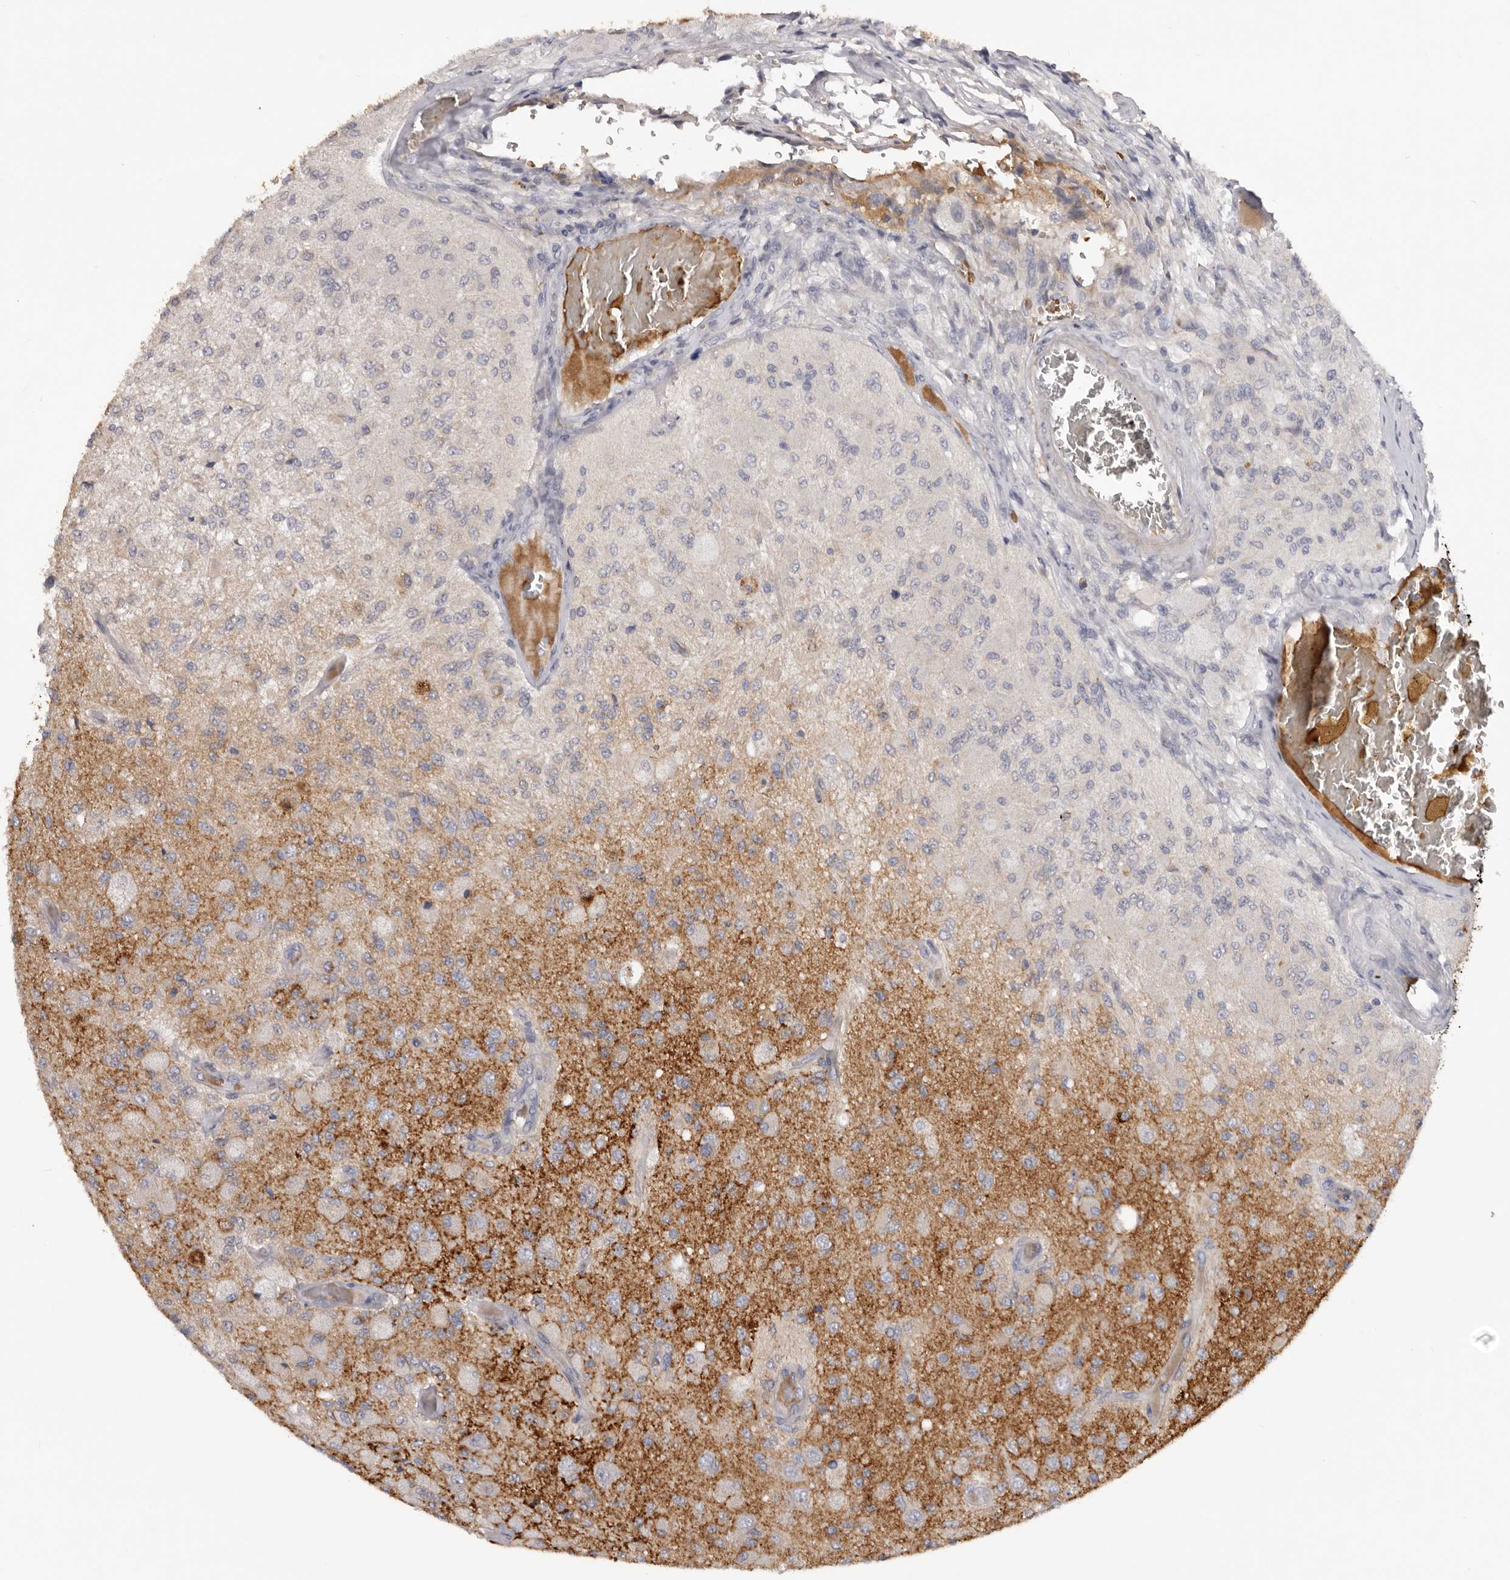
{"staining": {"intensity": "weak", "quantity": "<25%", "location": "cytoplasmic/membranous"}, "tissue": "glioma", "cell_type": "Tumor cells", "image_type": "cancer", "snomed": [{"axis": "morphology", "description": "Normal tissue, NOS"}, {"axis": "morphology", "description": "Glioma, malignant, High grade"}, {"axis": "topography", "description": "Cerebral cortex"}], "caption": "This is an IHC micrograph of malignant glioma (high-grade). There is no expression in tumor cells.", "gene": "TNR", "patient": {"sex": "male", "age": 77}}